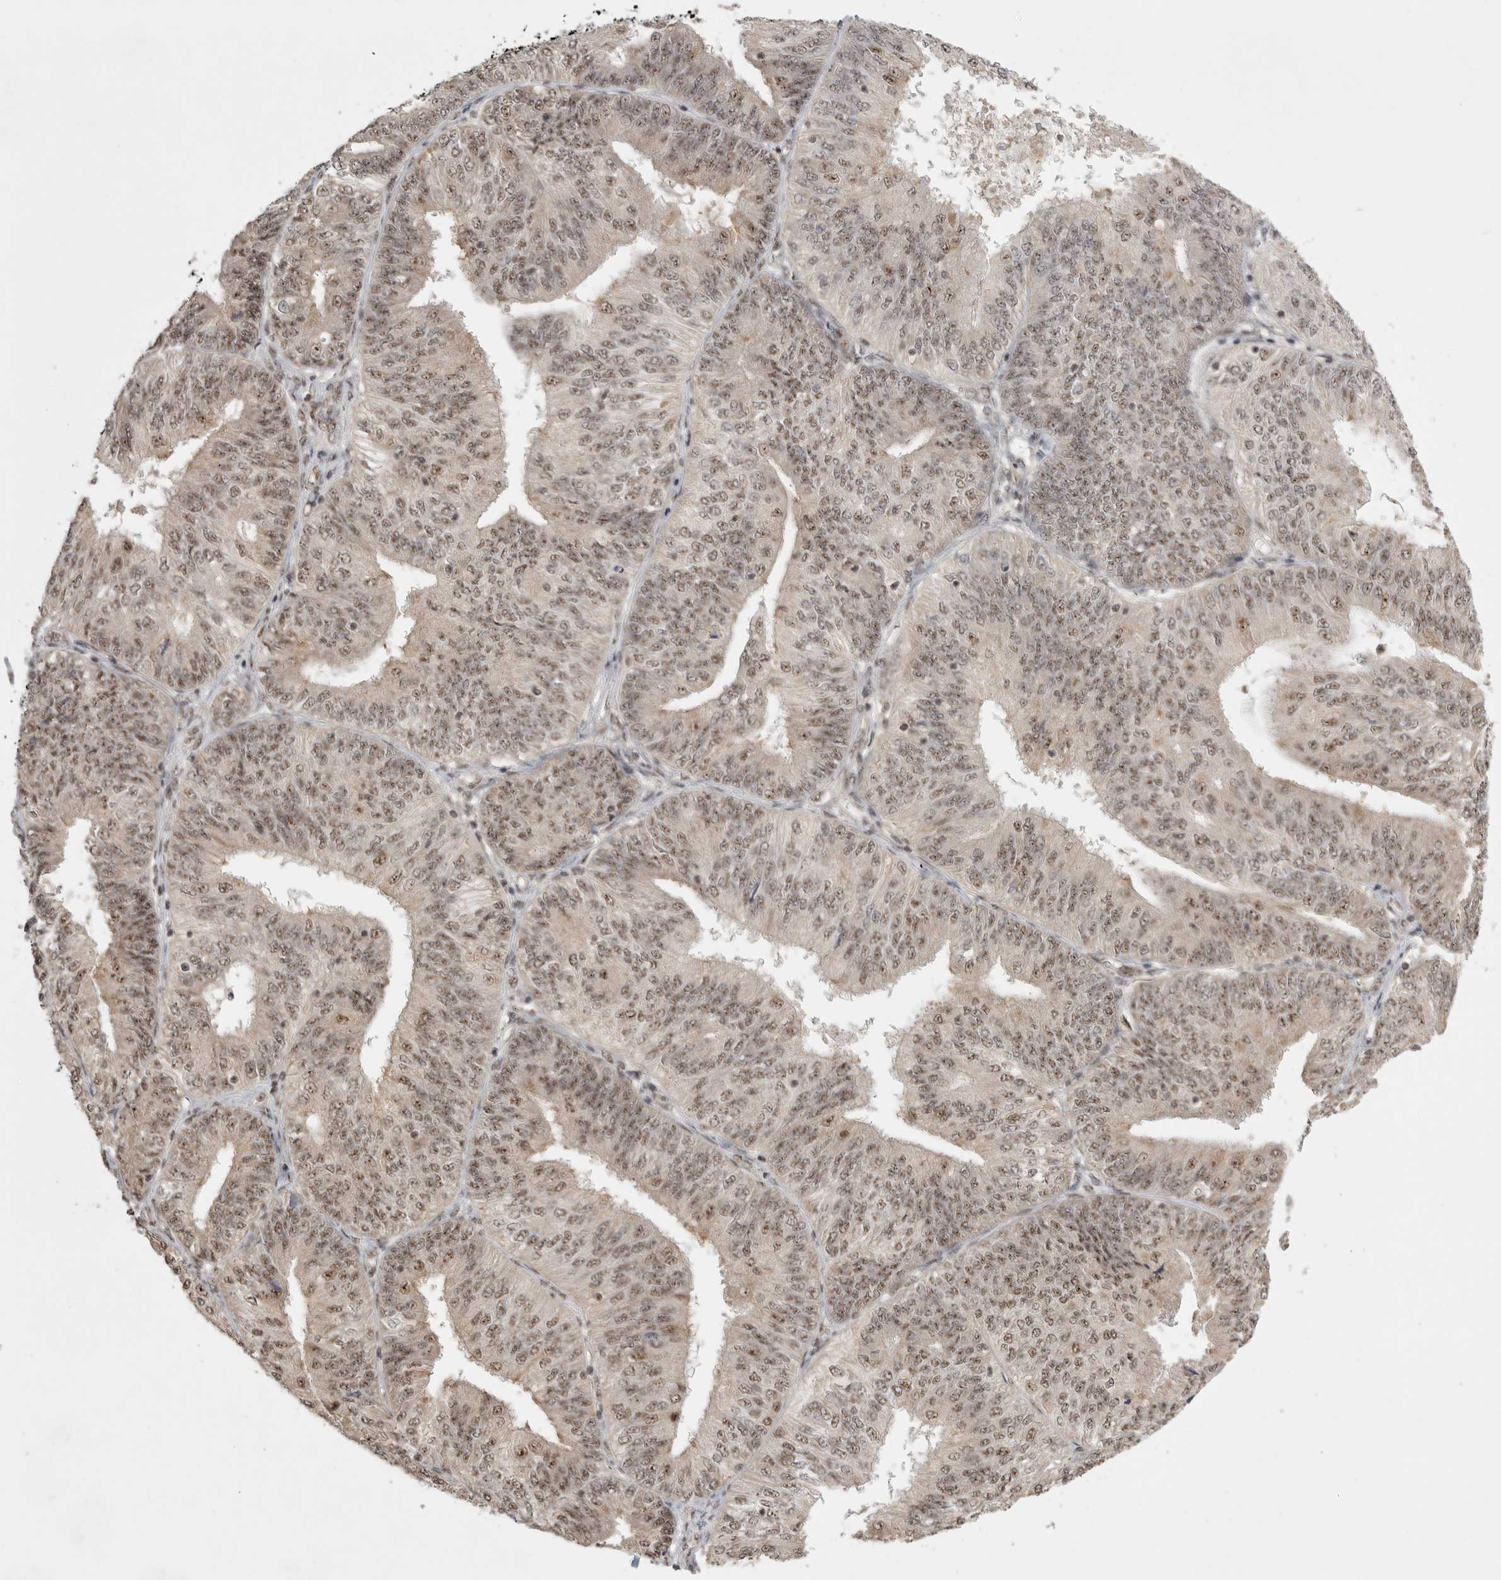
{"staining": {"intensity": "weak", "quantity": ">75%", "location": "nuclear"}, "tissue": "endometrial cancer", "cell_type": "Tumor cells", "image_type": "cancer", "snomed": [{"axis": "morphology", "description": "Adenocarcinoma, NOS"}, {"axis": "topography", "description": "Endometrium"}], "caption": "Human adenocarcinoma (endometrial) stained for a protein (brown) shows weak nuclear positive expression in about >75% of tumor cells.", "gene": "POMP", "patient": {"sex": "female", "age": 58}}